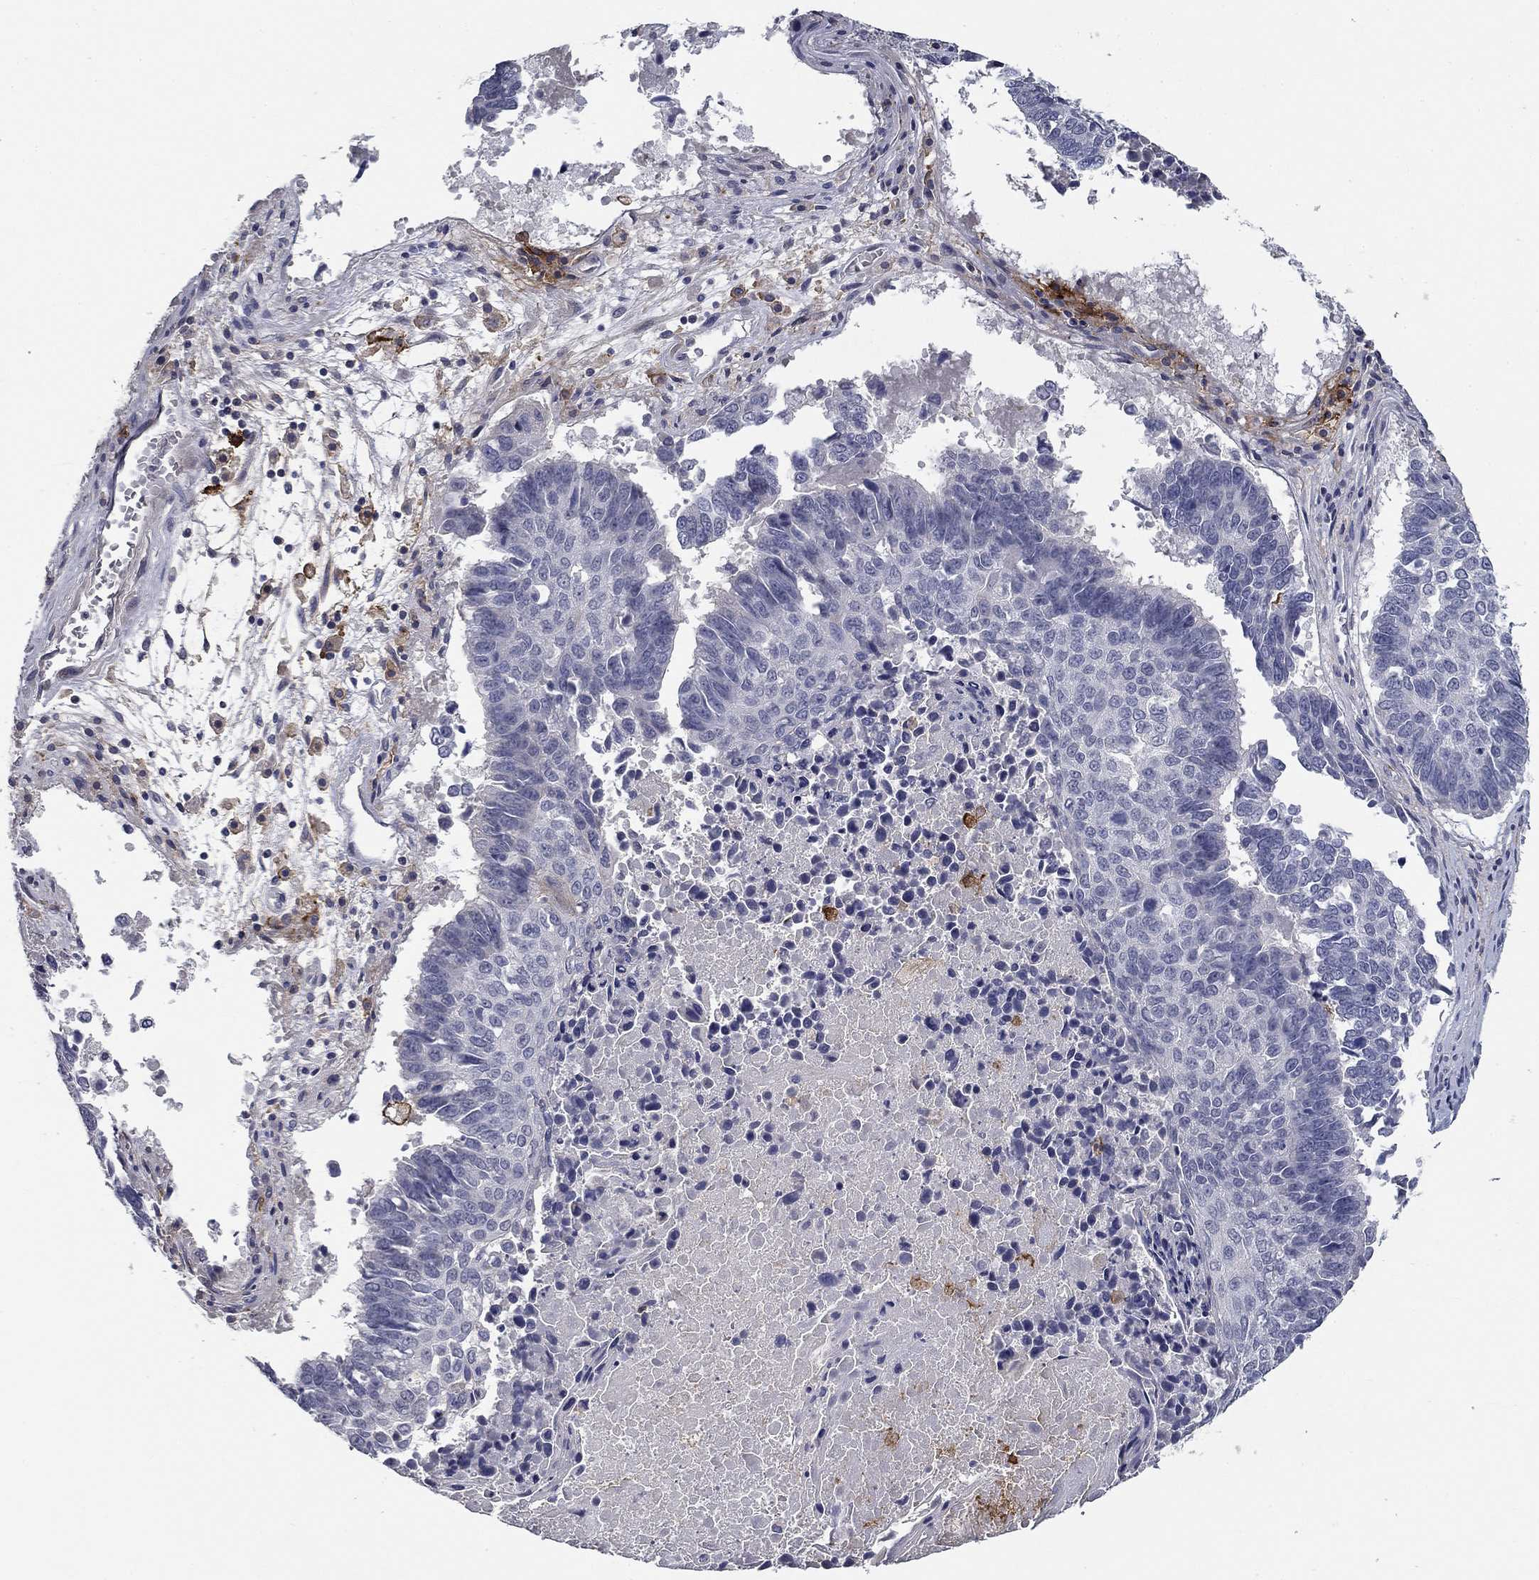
{"staining": {"intensity": "negative", "quantity": "none", "location": "none"}, "tissue": "lung cancer", "cell_type": "Tumor cells", "image_type": "cancer", "snomed": [{"axis": "morphology", "description": "Squamous cell carcinoma, NOS"}, {"axis": "topography", "description": "Lung"}], "caption": "Immunohistochemistry micrograph of lung cancer stained for a protein (brown), which shows no expression in tumor cells.", "gene": "CD274", "patient": {"sex": "male", "age": 73}}